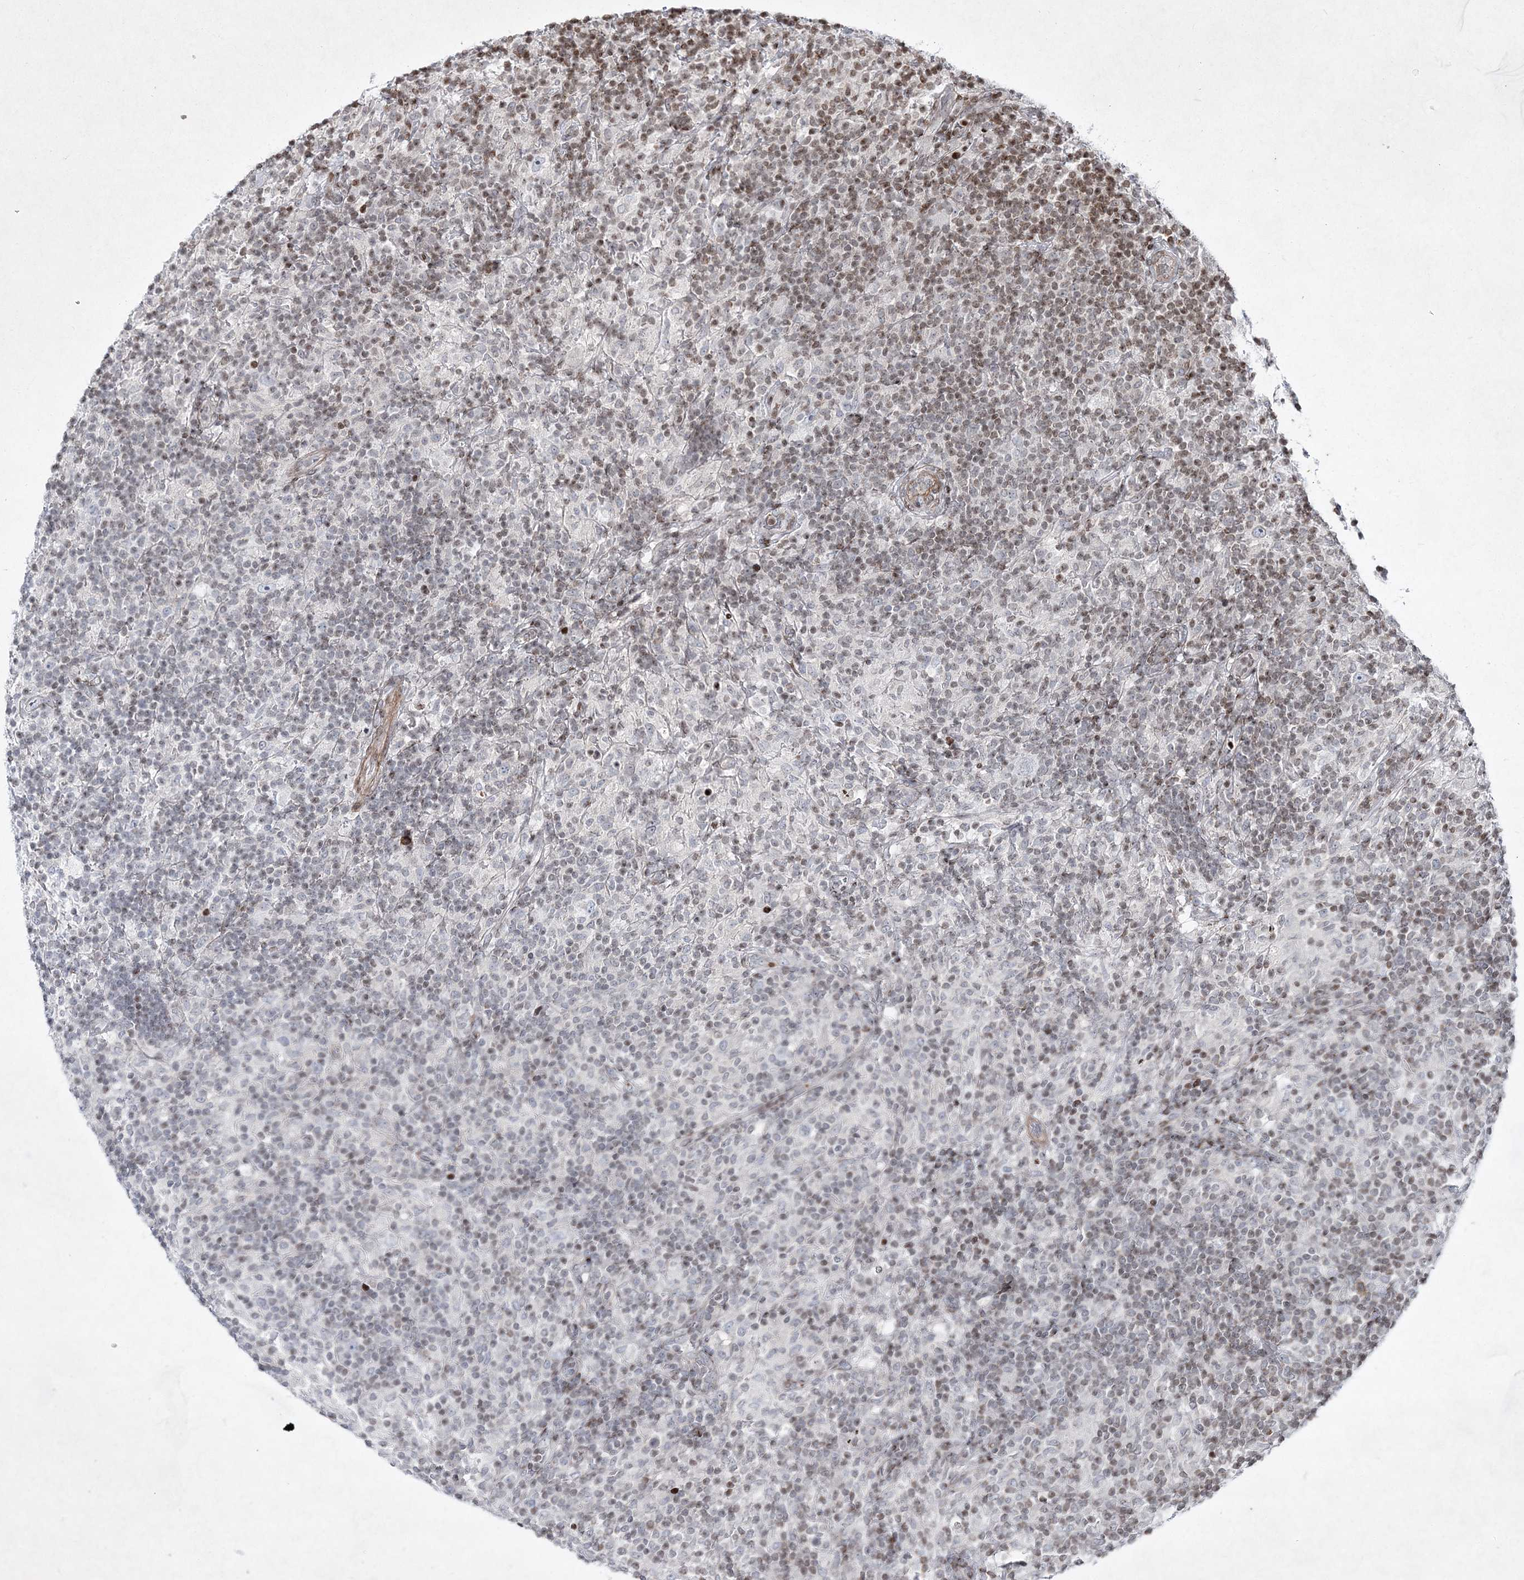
{"staining": {"intensity": "negative", "quantity": "none", "location": "none"}, "tissue": "lymphoma", "cell_type": "Tumor cells", "image_type": "cancer", "snomed": [{"axis": "morphology", "description": "Hodgkin's disease, NOS"}, {"axis": "topography", "description": "Lymph node"}], "caption": "DAB (3,3'-diaminobenzidine) immunohistochemical staining of lymphoma exhibits no significant expression in tumor cells. Nuclei are stained in blue.", "gene": "SMIM29", "patient": {"sex": "male", "age": 70}}